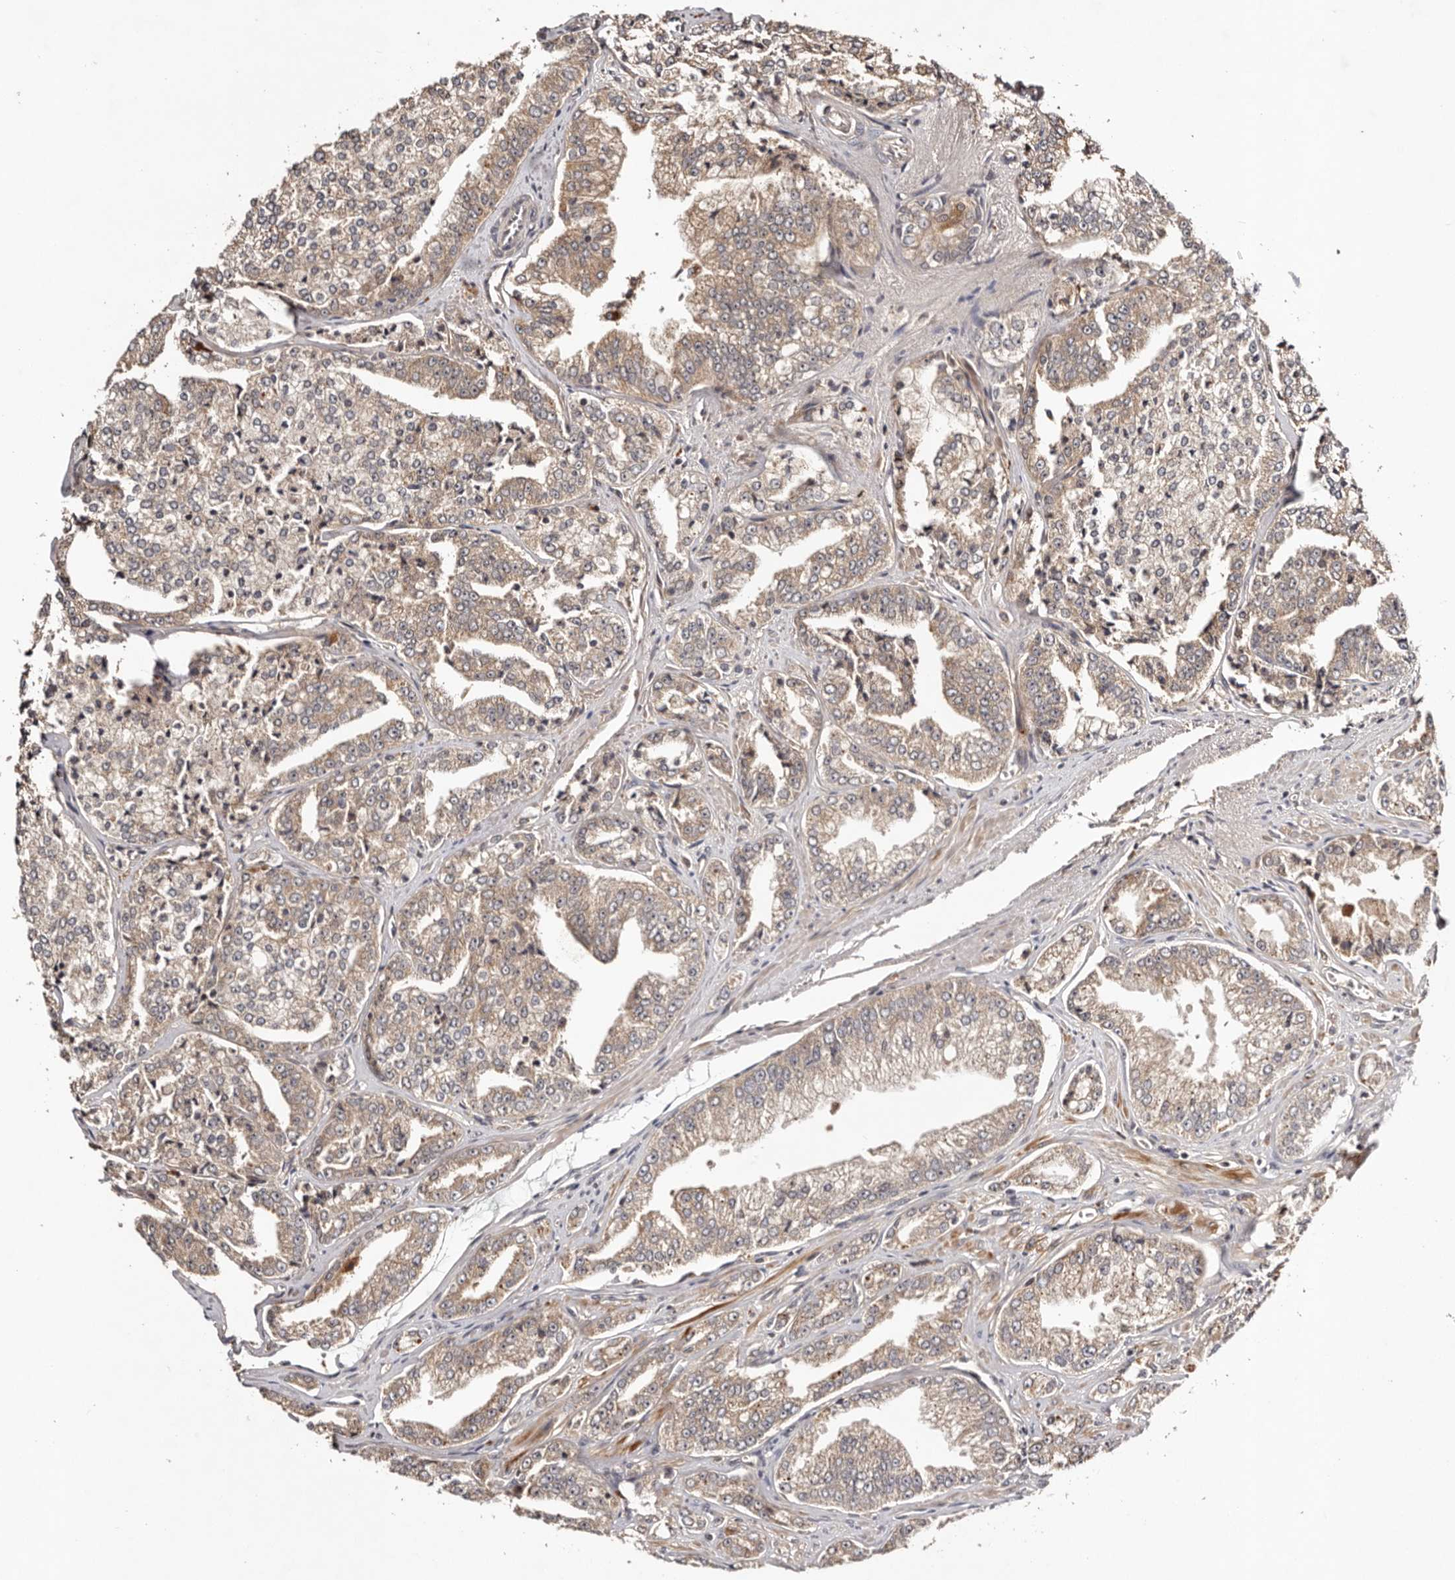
{"staining": {"intensity": "weak", "quantity": "25%-75%", "location": "cytoplasmic/membranous"}, "tissue": "prostate cancer", "cell_type": "Tumor cells", "image_type": "cancer", "snomed": [{"axis": "morphology", "description": "Adenocarcinoma, High grade"}, {"axis": "topography", "description": "Prostate"}], "caption": "An IHC micrograph of tumor tissue is shown. Protein staining in brown shows weak cytoplasmic/membranous positivity in high-grade adenocarcinoma (prostate) within tumor cells.", "gene": "PKIB", "patient": {"sex": "male", "age": 71}}